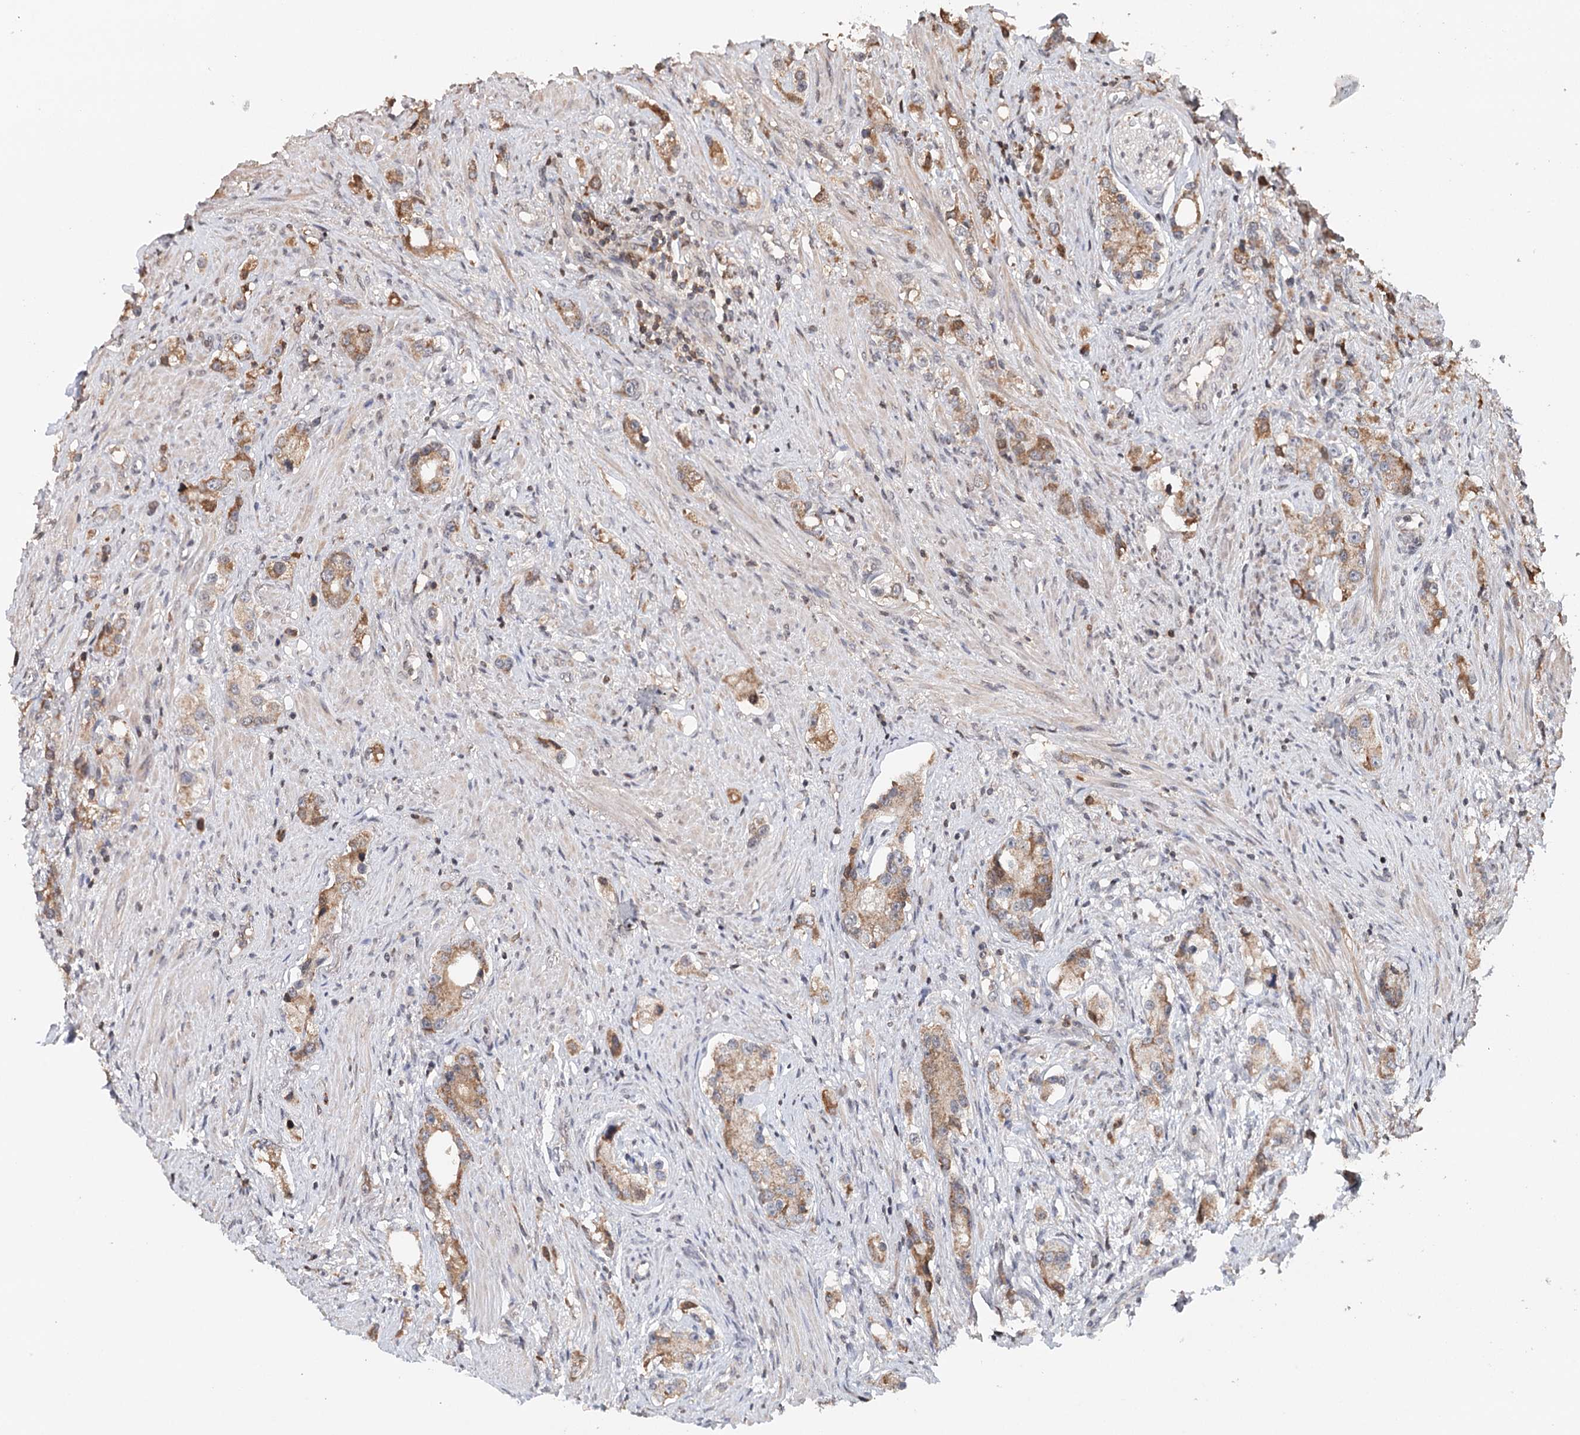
{"staining": {"intensity": "moderate", "quantity": ">75%", "location": "cytoplasmic/membranous"}, "tissue": "prostate cancer", "cell_type": "Tumor cells", "image_type": "cancer", "snomed": [{"axis": "morphology", "description": "Adenocarcinoma, High grade"}, {"axis": "topography", "description": "Prostate"}], "caption": "Immunohistochemistry (IHC) photomicrograph of neoplastic tissue: prostate adenocarcinoma (high-grade) stained using IHC reveals medium levels of moderate protein expression localized specifically in the cytoplasmic/membranous of tumor cells, appearing as a cytoplasmic/membranous brown color.", "gene": "ICOS", "patient": {"sex": "male", "age": 63}}